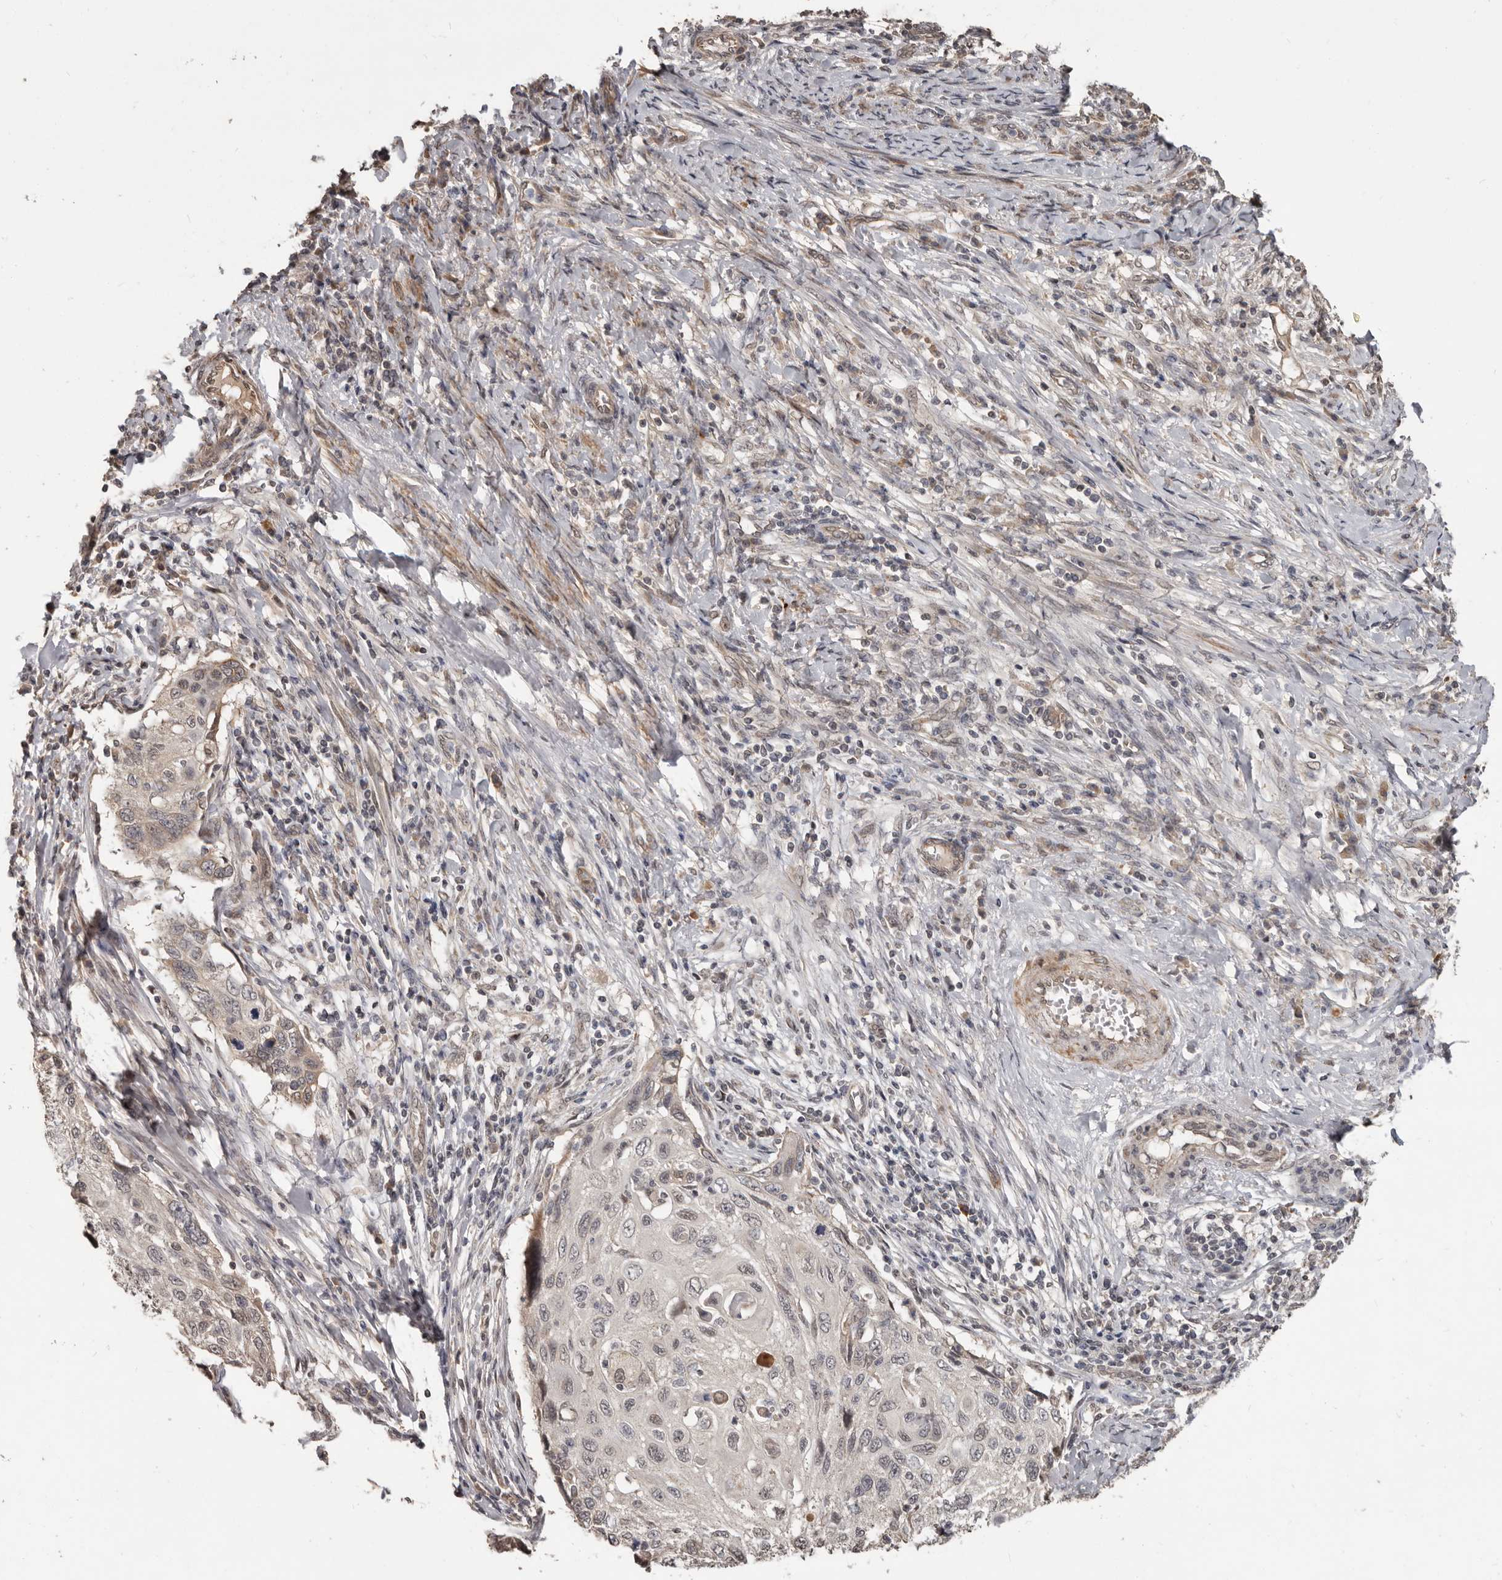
{"staining": {"intensity": "weak", "quantity": "<25%", "location": "cytoplasmic/membranous,nuclear"}, "tissue": "cervical cancer", "cell_type": "Tumor cells", "image_type": "cancer", "snomed": [{"axis": "morphology", "description": "Squamous cell carcinoma, NOS"}, {"axis": "topography", "description": "Cervix"}], "caption": "Photomicrograph shows no significant protein positivity in tumor cells of cervical squamous cell carcinoma. The staining was performed using DAB (3,3'-diaminobenzidine) to visualize the protein expression in brown, while the nuclei were stained in blue with hematoxylin (Magnification: 20x).", "gene": "ZFP14", "patient": {"sex": "female", "age": 70}}